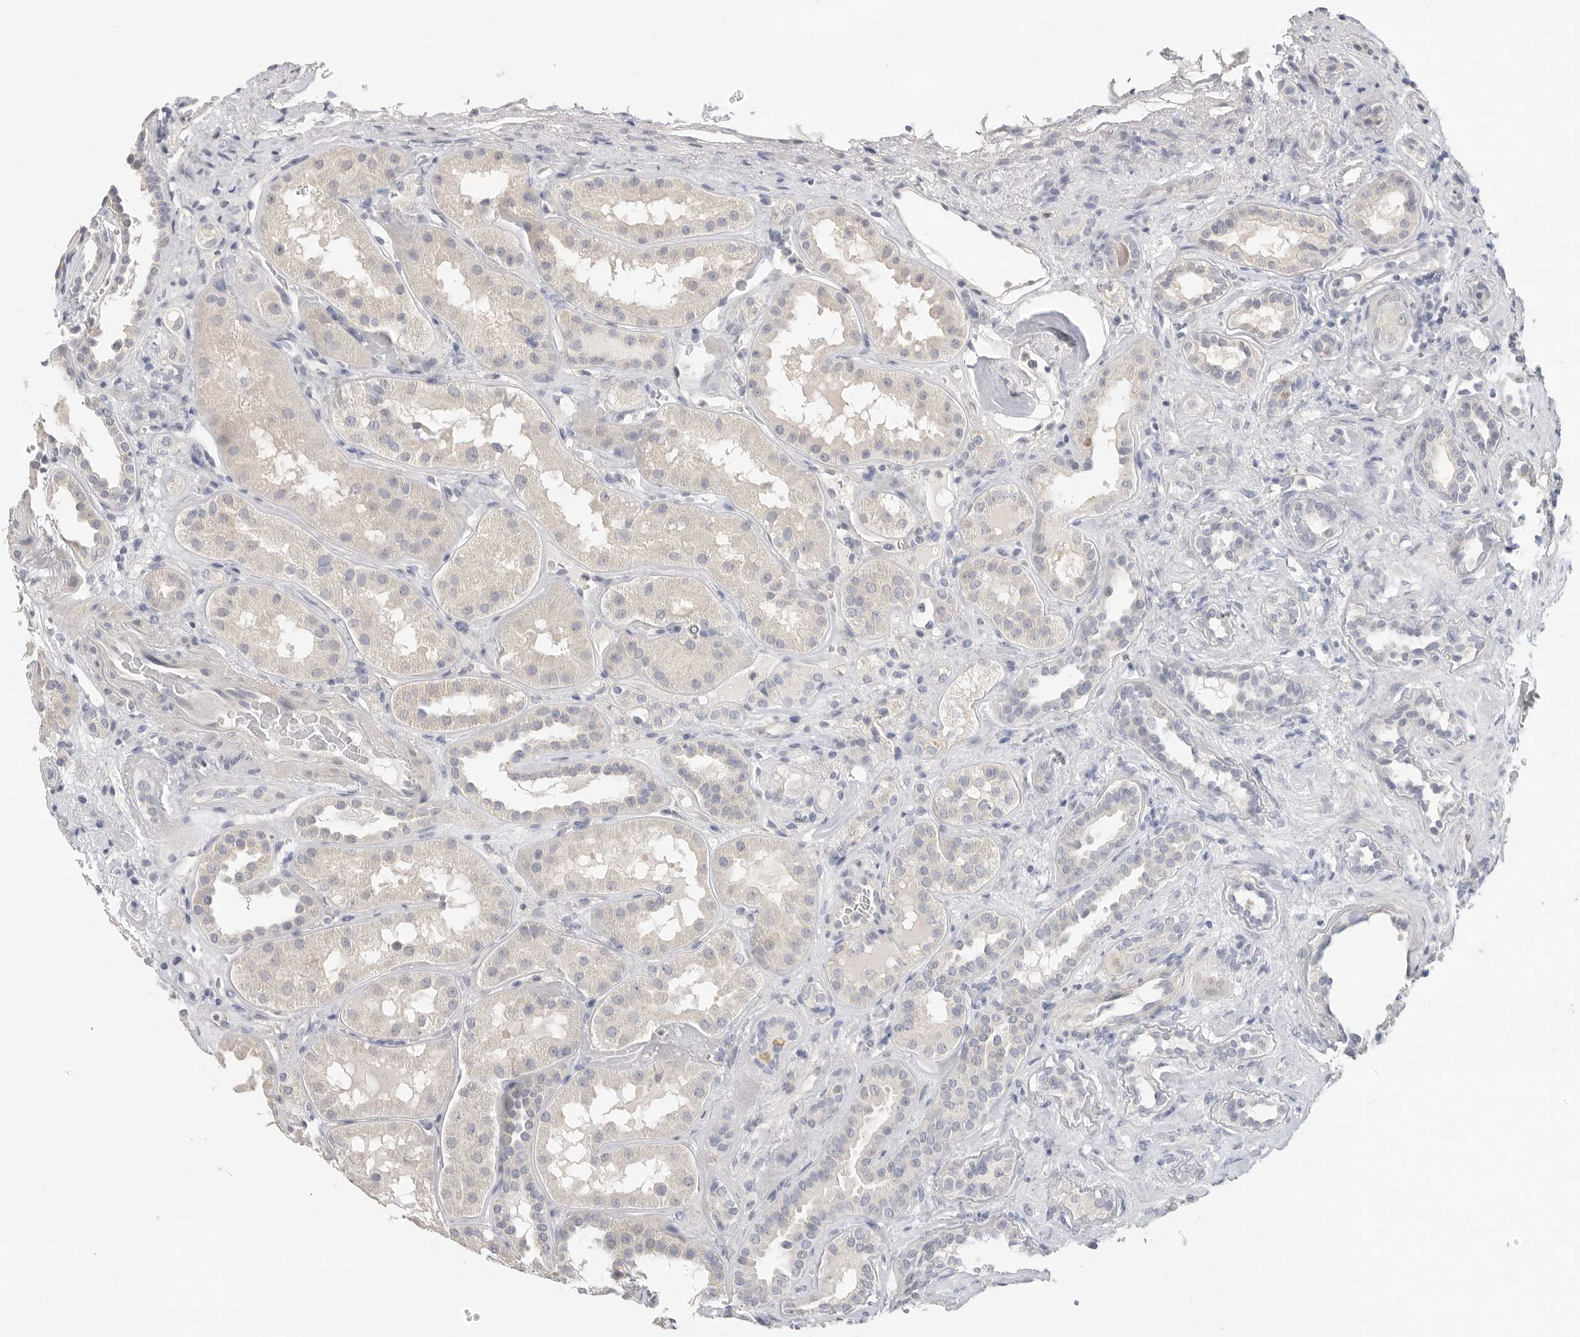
{"staining": {"intensity": "negative", "quantity": "none", "location": "none"}, "tissue": "renal cancer", "cell_type": "Tumor cells", "image_type": "cancer", "snomed": [{"axis": "morphology", "description": "Normal tissue, NOS"}, {"axis": "morphology", "description": "Adenocarcinoma, NOS"}, {"axis": "topography", "description": "Kidney"}], "caption": "A micrograph of renal cancer (adenocarcinoma) stained for a protein shows no brown staining in tumor cells.", "gene": "FBN2", "patient": {"sex": "female", "age": 72}}